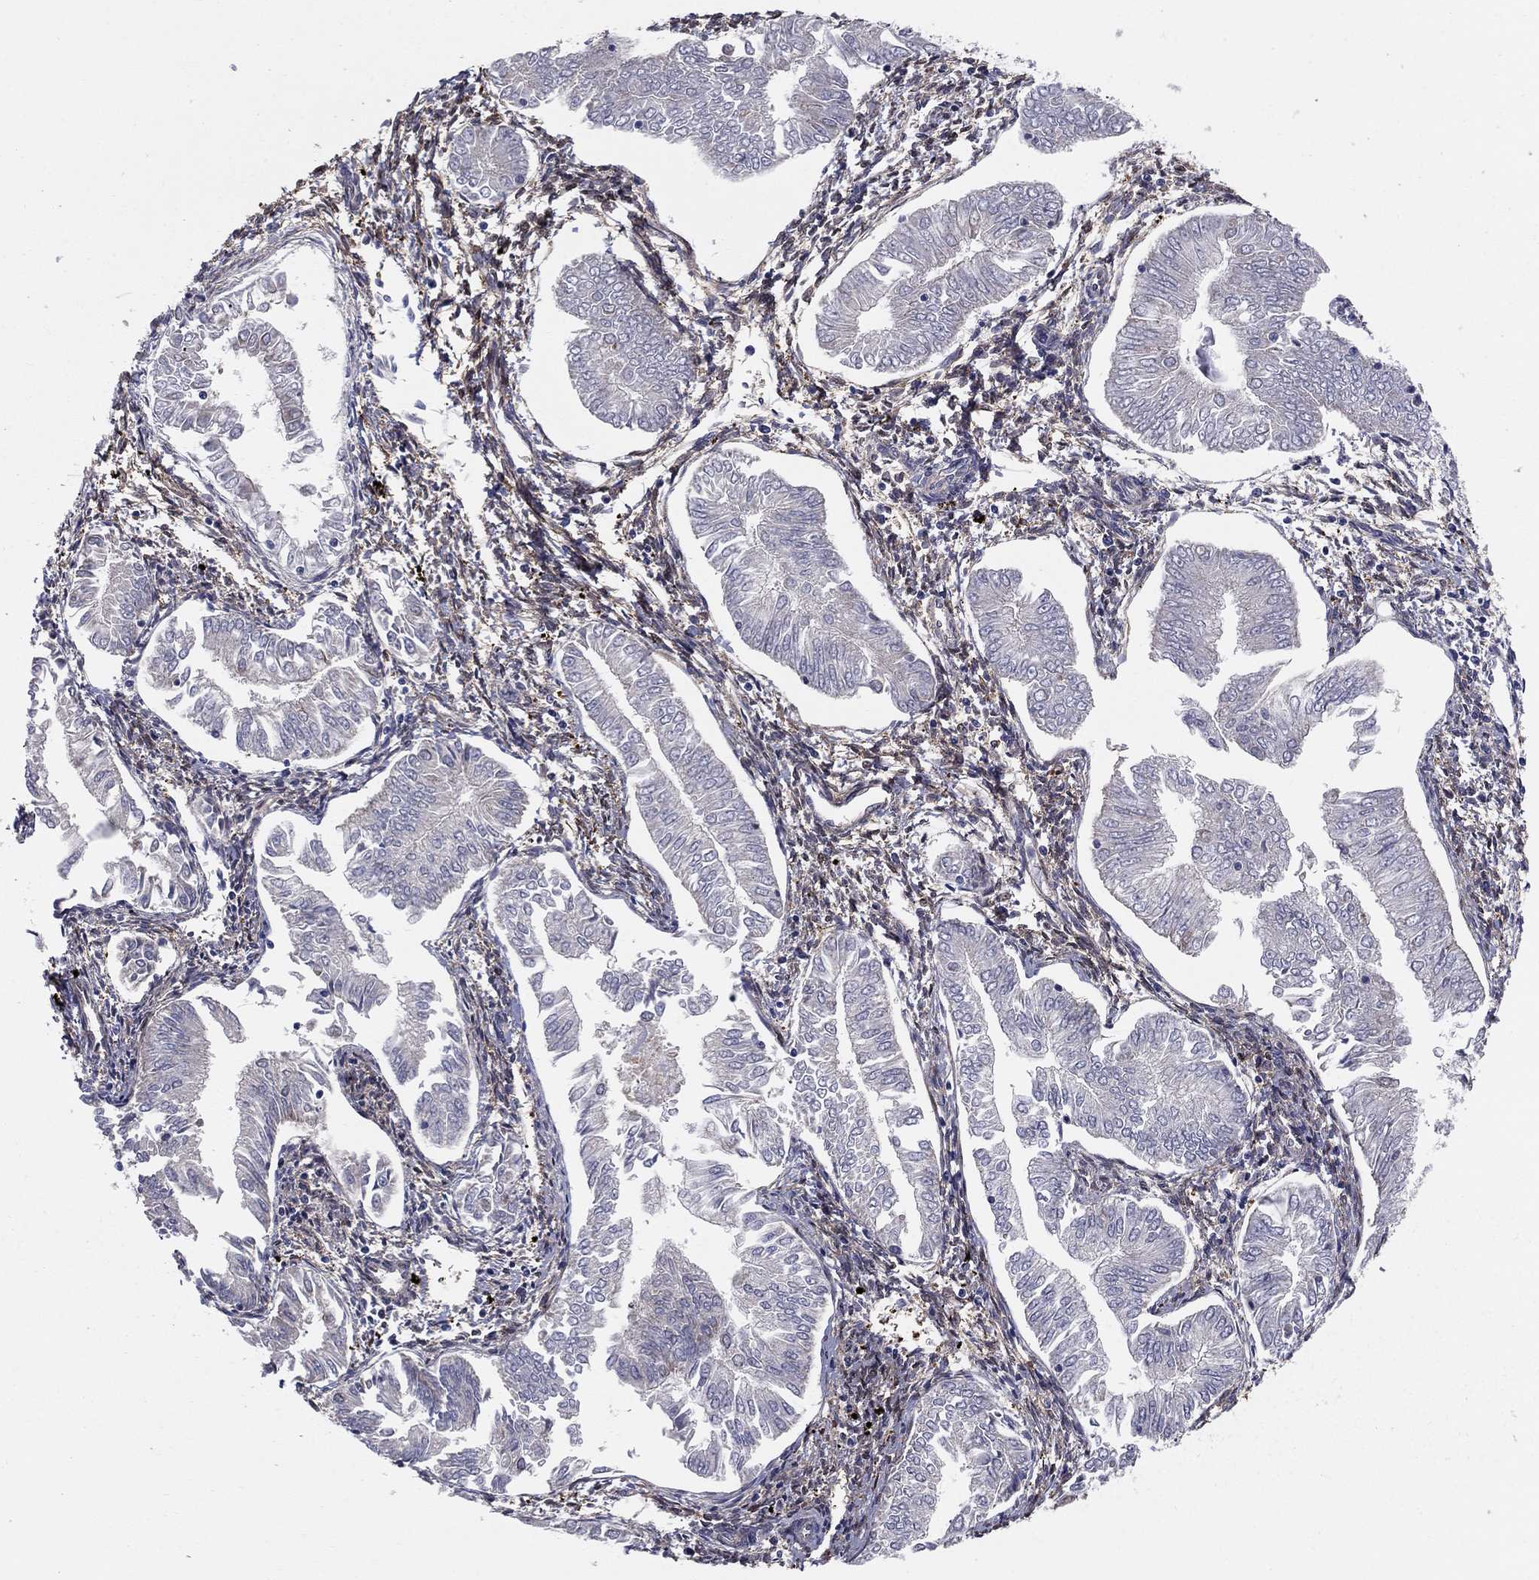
{"staining": {"intensity": "negative", "quantity": "none", "location": "none"}, "tissue": "endometrial cancer", "cell_type": "Tumor cells", "image_type": "cancer", "snomed": [{"axis": "morphology", "description": "Adenocarcinoma, NOS"}, {"axis": "topography", "description": "Endometrium"}], "caption": "This histopathology image is of adenocarcinoma (endometrial) stained with immunohistochemistry (IHC) to label a protein in brown with the nuclei are counter-stained blue. There is no positivity in tumor cells.", "gene": "EMP2", "patient": {"sex": "female", "age": 53}}